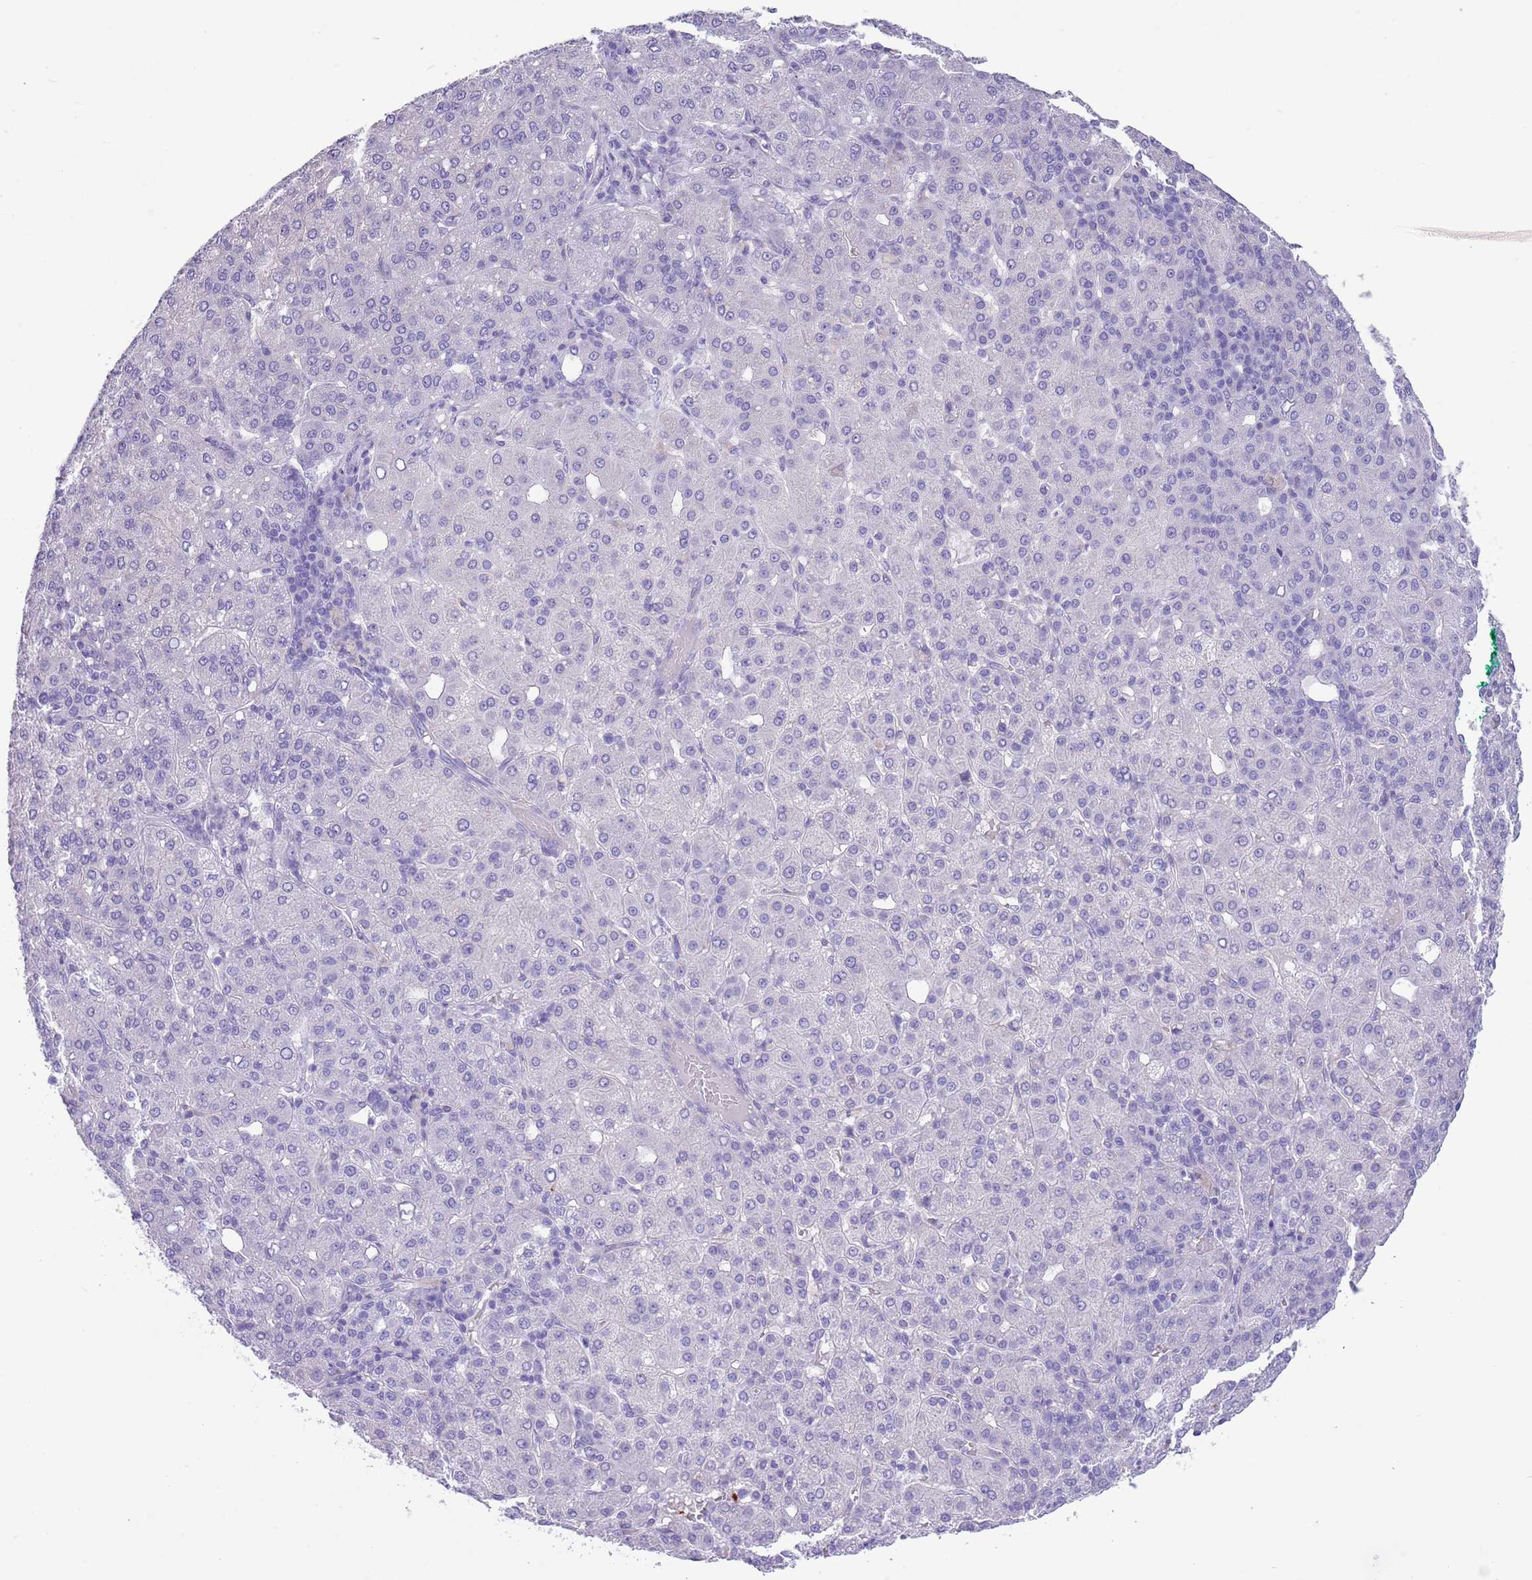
{"staining": {"intensity": "negative", "quantity": "none", "location": "none"}, "tissue": "liver cancer", "cell_type": "Tumor cells", "image_type": "cancer", "snomed": [{"axis": "morphology", "description": "Carcinoma, Hepatocellular, NOS"}, {"axis": "topography", "description": "Liver"}], "caption": "An immunohistochemistry photomicrograph of liver cancer (hepatocellular carcinoma) is shown. There is no staining in tumor cells of liver cancer (hepatocellular carcinoma).", "gene": "TSGA13", "patient": {"sex": "male", "age": 65}}